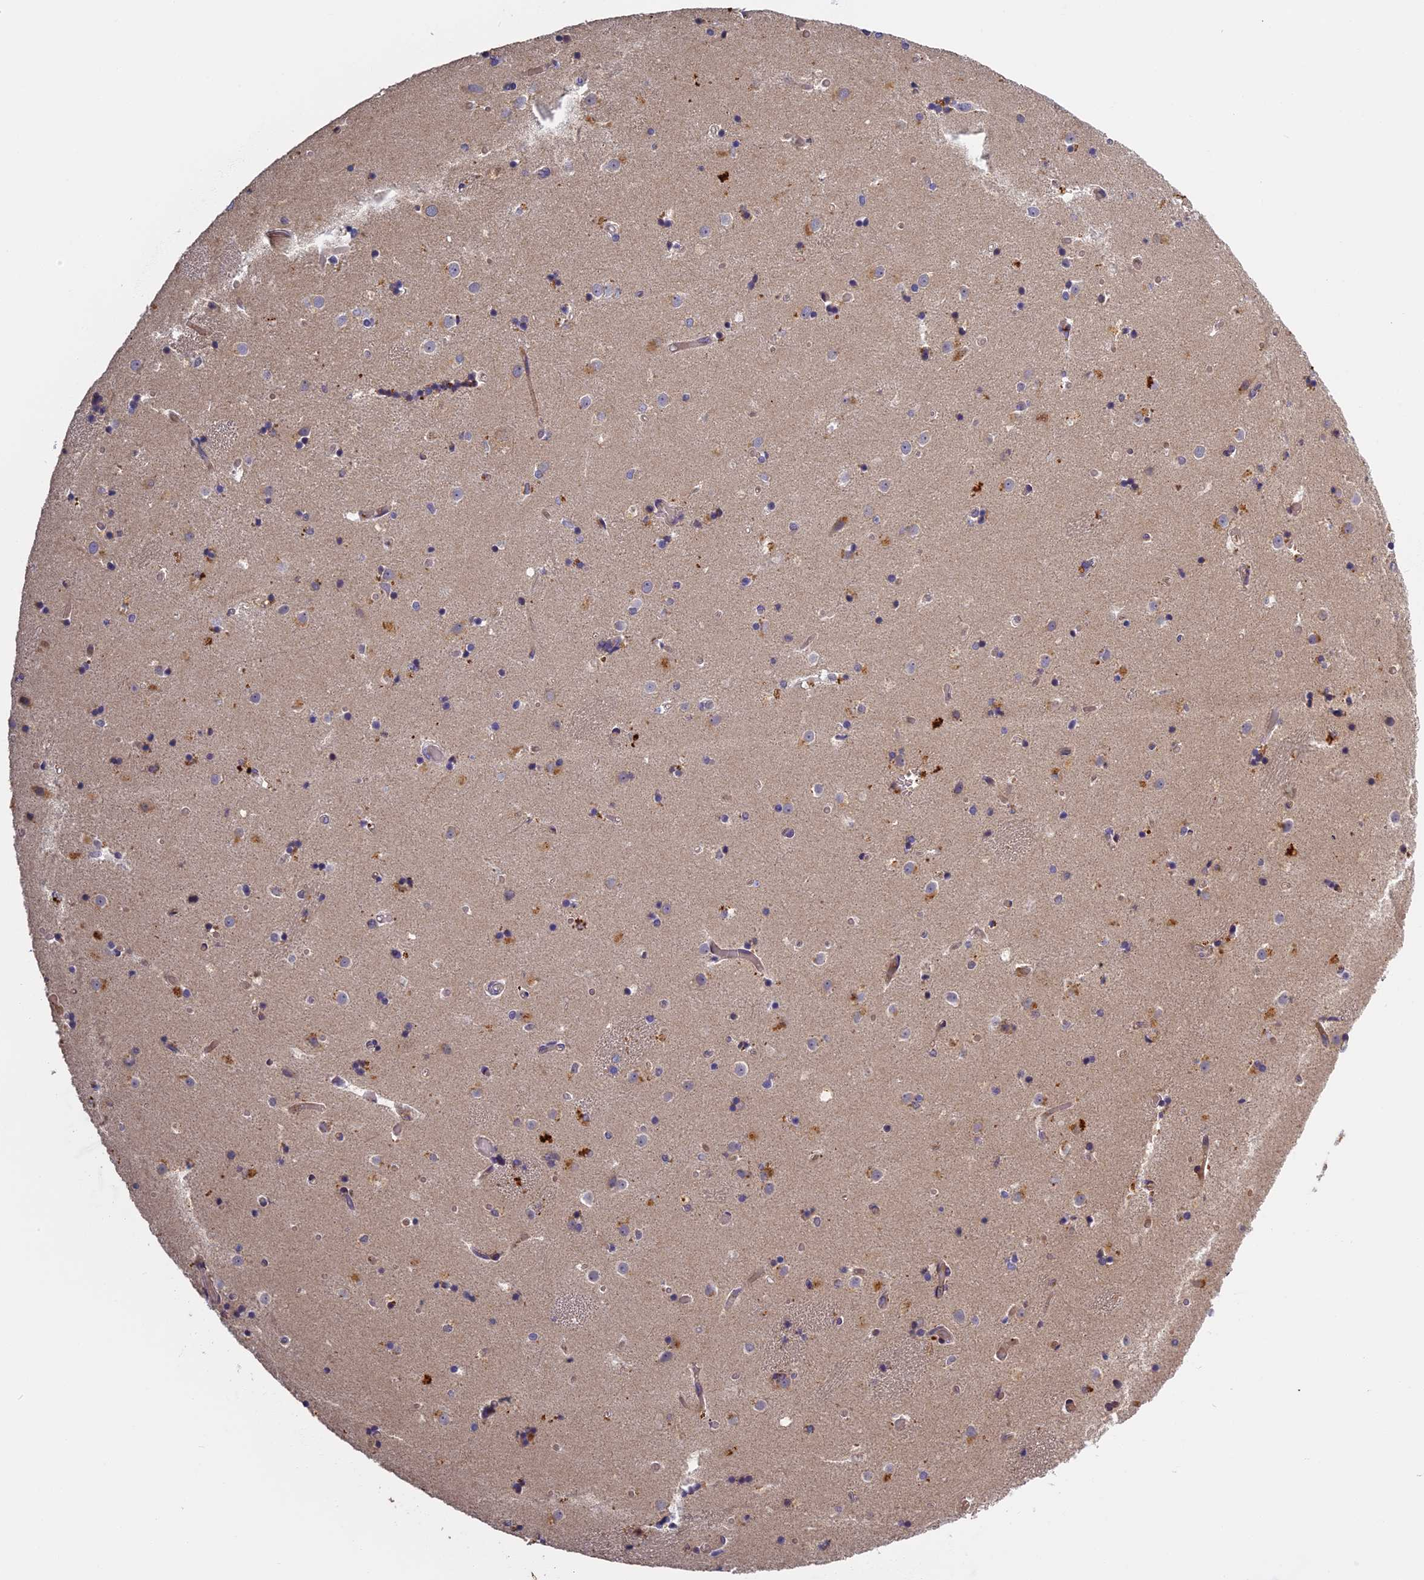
{"staining": {"intensity": "negative", "quantity": "none", "location": "none"}, "tissue": "caudate", "cell_type": "Glial cells", "image_type": "normal", "snomed": [{"axis": "morphology", "description": "Normal tissue, NOS"}, {"axis": "topography", "description": "Lateral ventricle wall"}], "caption": "The immunohistochemistry (IHC) photomicrograph has no significant expression in glial cells of caudate. (Immunohistochemistry, brightfield microscopy, high magnification).", "gene": "AP4E1", "patient": {"sex": "female", "age": 52}}